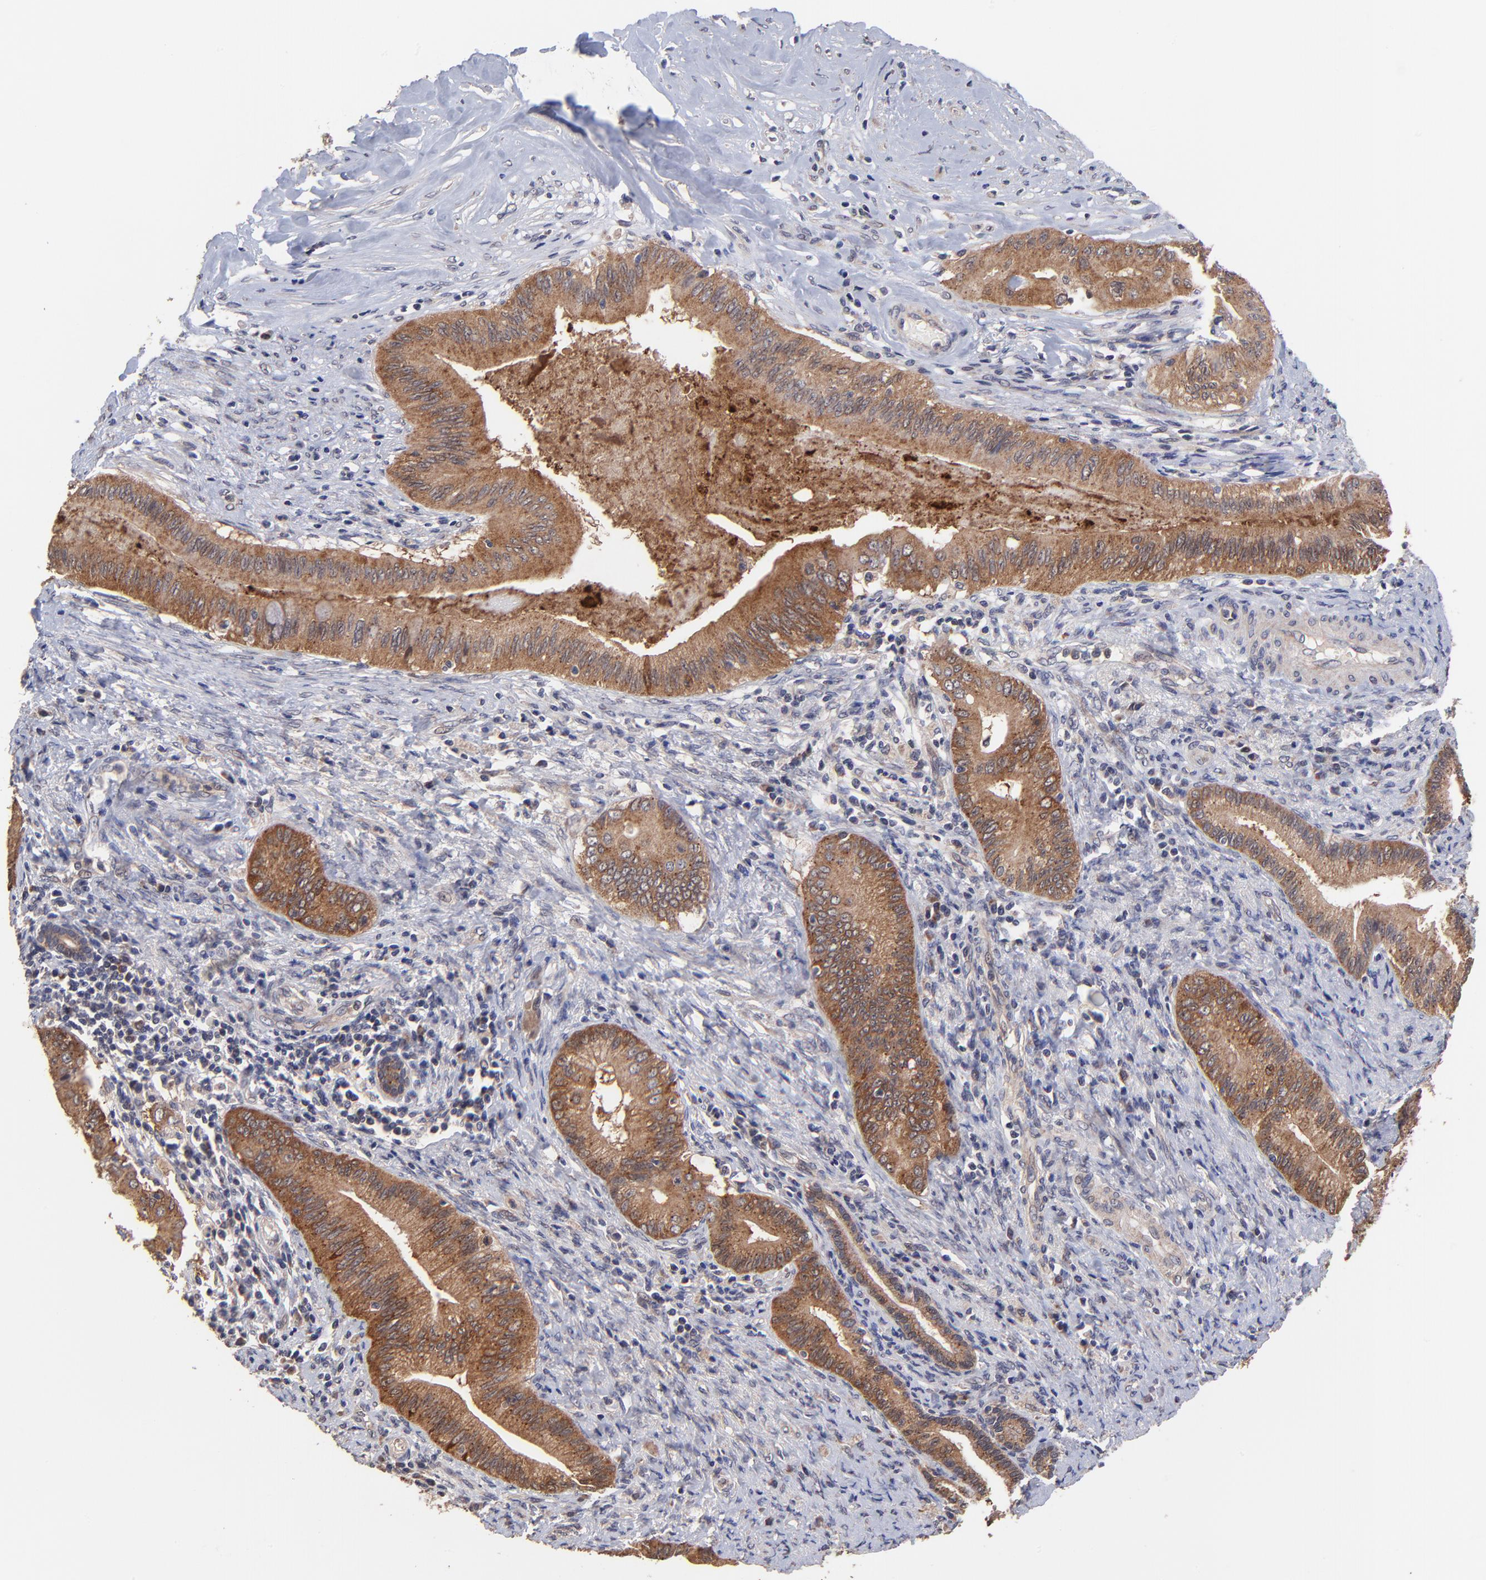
{"staining": {"intensity": "strong", "quantity": ">75%", "location": "cytoplasmic/membranous"}, "tissue": "liver cancer", "cell_type": "Tumor cells", "image_type": "cancer", "snomed": [{"axis": "morphology", "description": "Cholangiocarcinoma"}, {"axis": "topography", "description": "Liver"}], "caption": "The photomicrograph reveals staining of liver cancer (cholangiocarcinoma), revealing strong cytoplasmic/membranous protein positivity (brown color) within tumor cells.", "gene": "BAIAP2L2", "patient": {"sex": "male", "age": 58}}